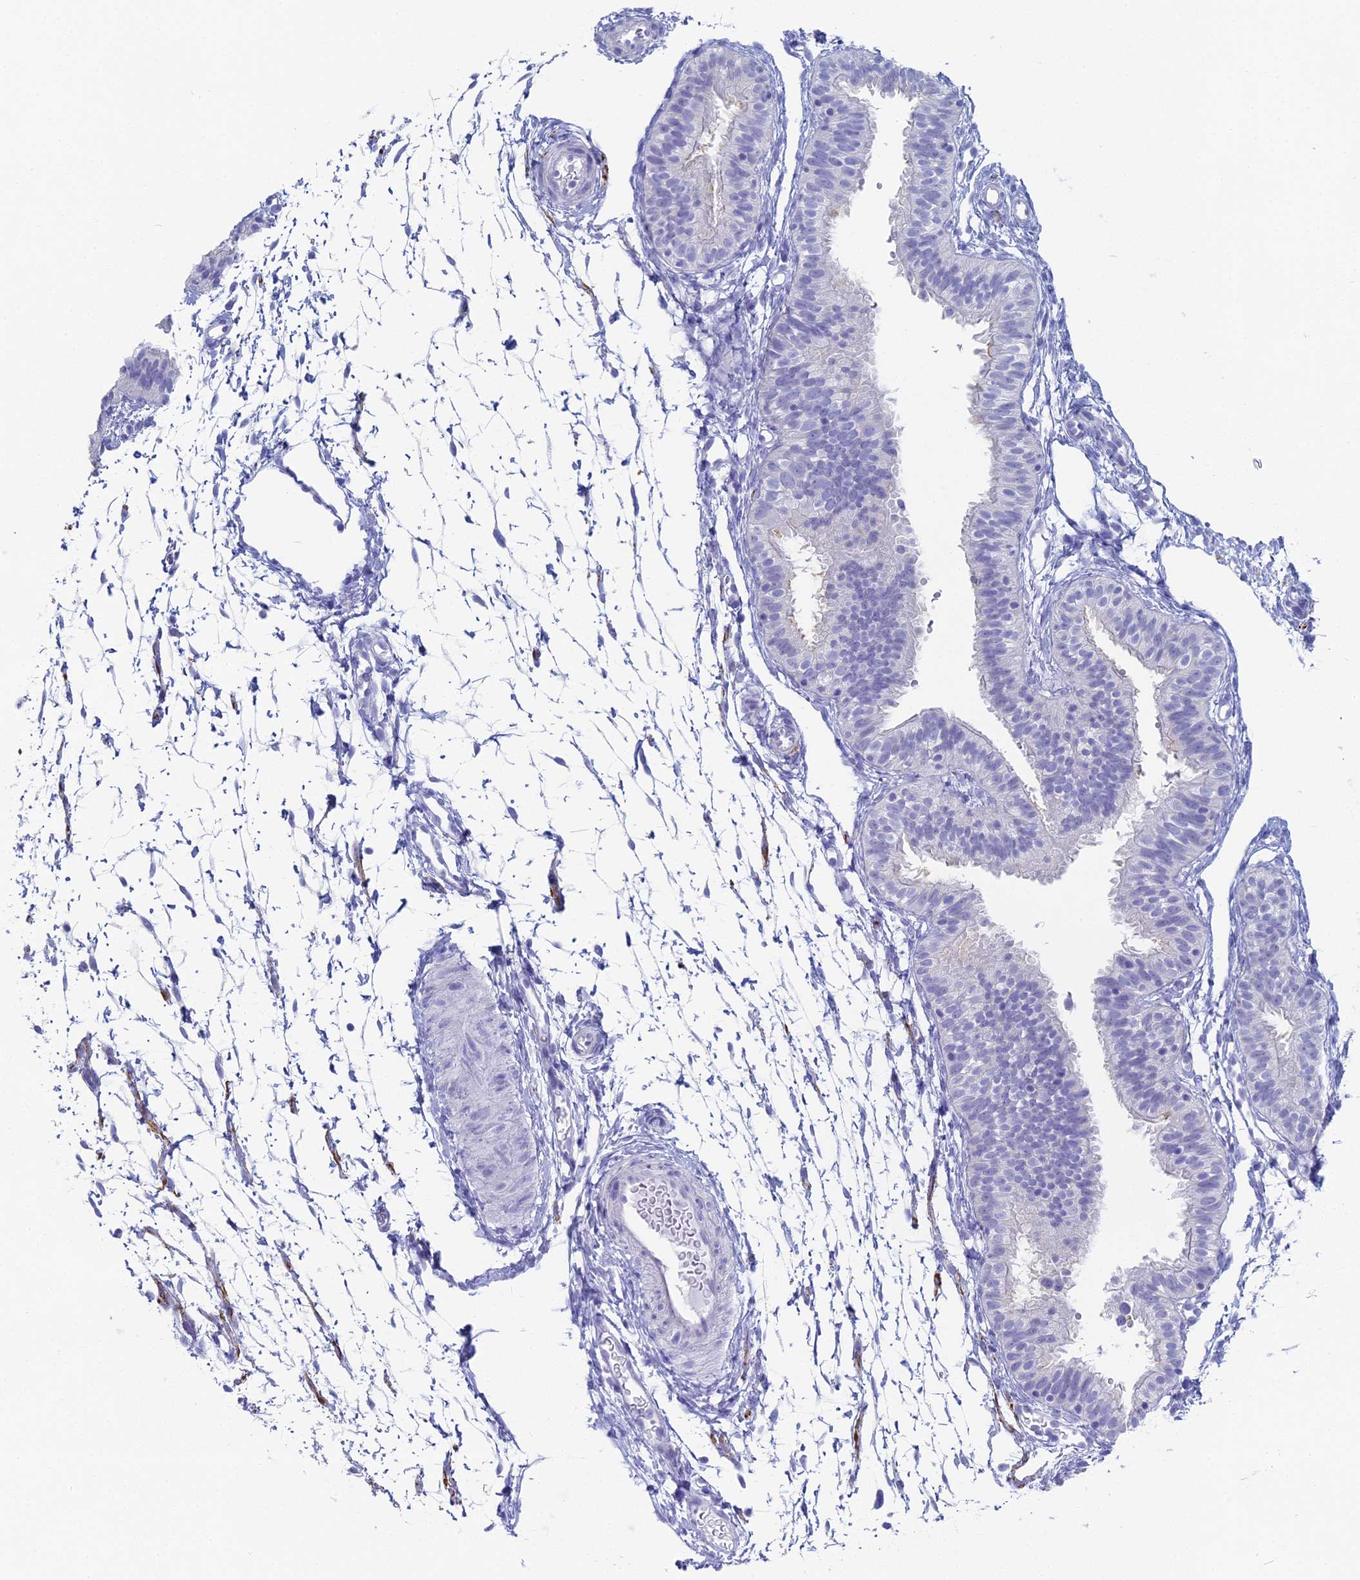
{"staining": {"intensity": "strong", "quantity": "<25%", "location": "cytoplasmic/membranous"}, "tissue": "fallopian tube", "cell_type": "Glandular cells", "image_type": "normal", "snomed": [{"axis": "morphology", "description": "Normal tissue, NOS"}, {"axis": "topography", "description": "Fallopian tube"}], "caption": "Protein expression analysis of benign fallopian tube shows strong cytoplasmic/membranous expression in about <25% of glandular cells.", "gene": "ALPP", "patient": {"sex": "female", "age": 35}}